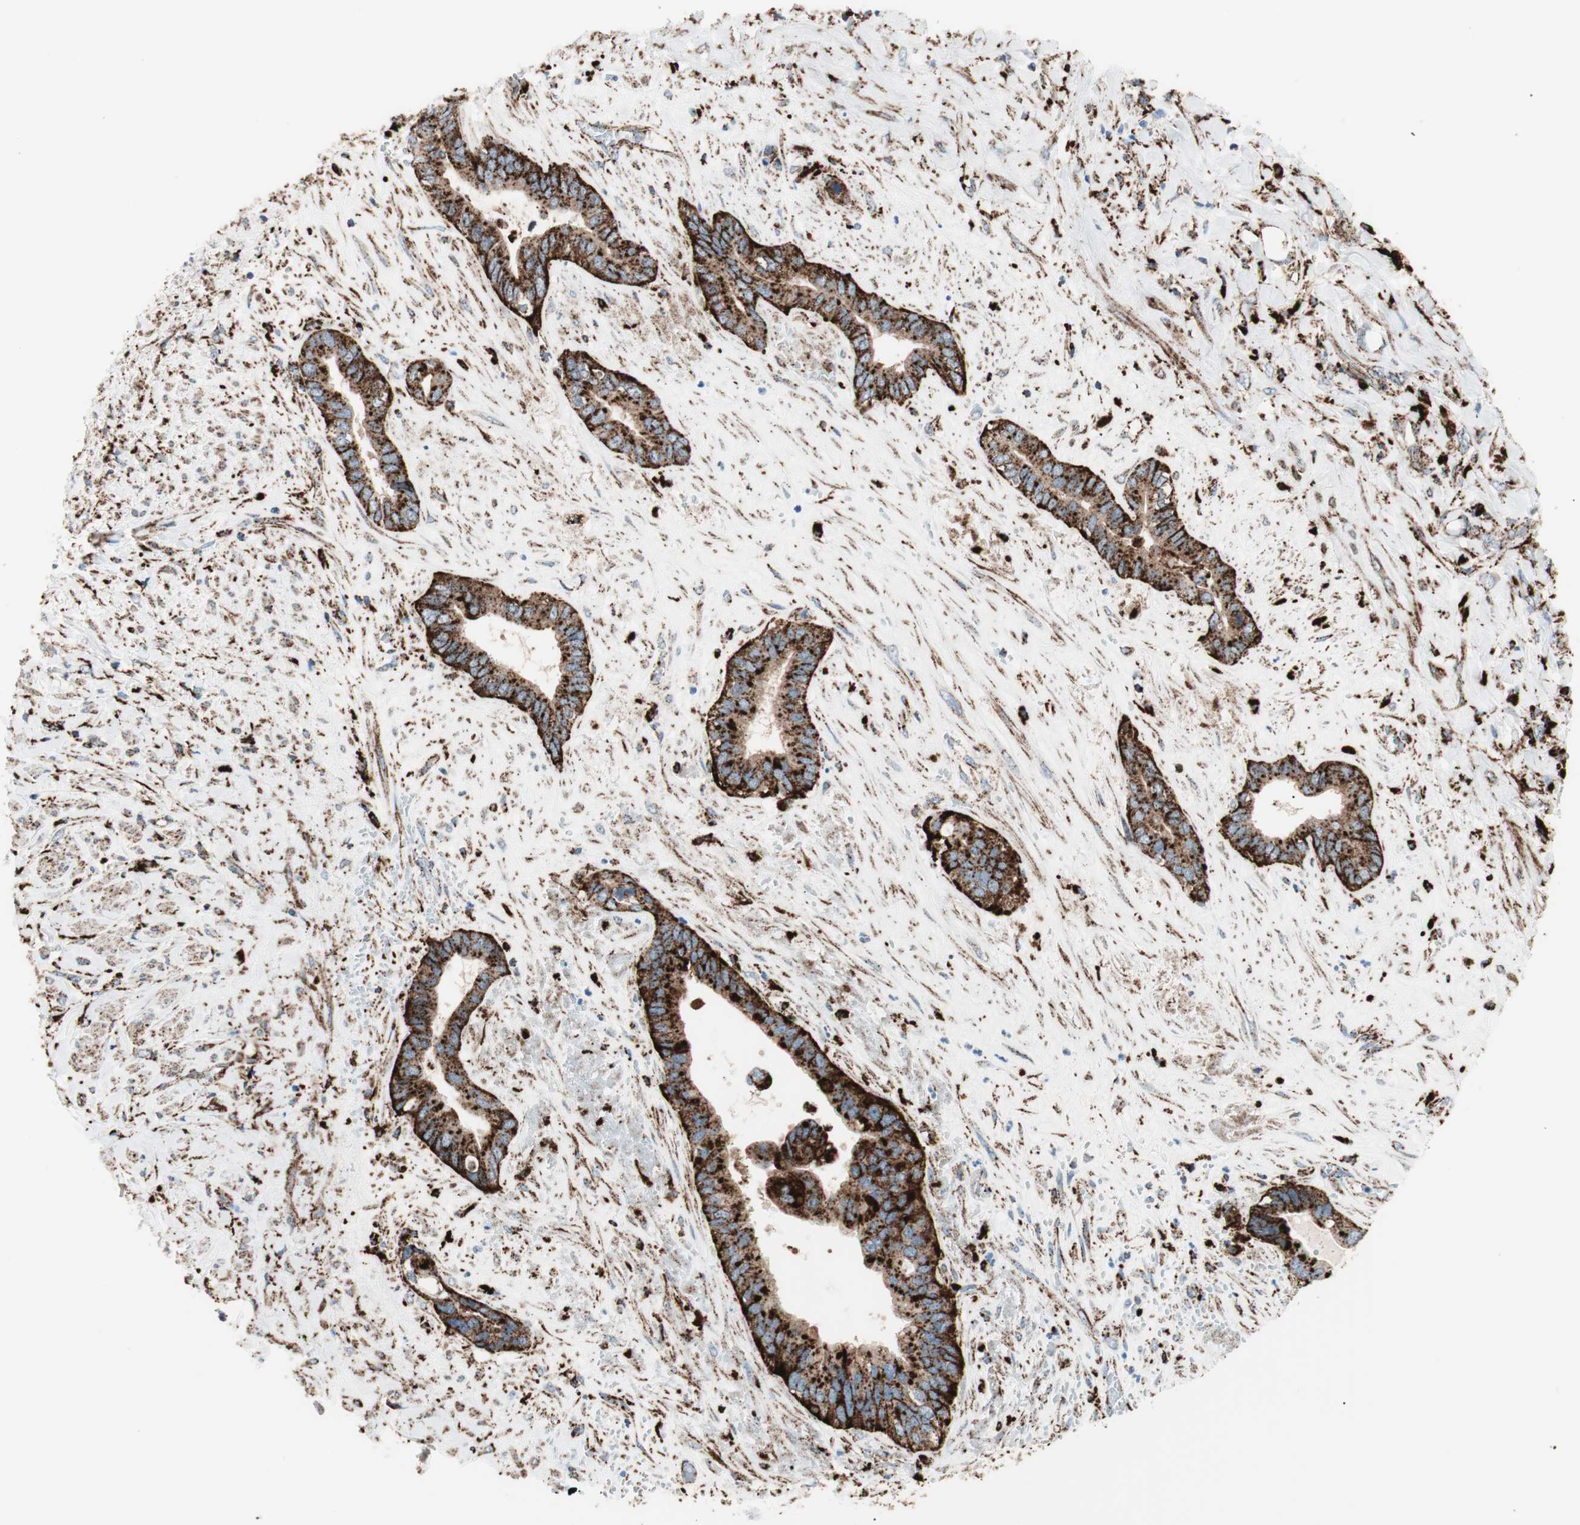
{"staining": {"intensity": "strong", "quantity": ">75%", "location": "cytoplasmic/membranous"}, "tissue": "liver cancer", "cell_type": "Tumor cells", "image_type": "cancer", "snomed": [{"axis": "morphology", "description": "Cholangiocarcinoma"}, {"axis": "topography", "description": "Liver"}], "caption": "Brown immunohistochemical staining in cholangiocarcinoma (liver) exhibits strong cytoplasmic/membranous positivity in about >75% of tumor cells.", "gene": "LAMP1", "patient": {"sex": "female", "age": 65}}